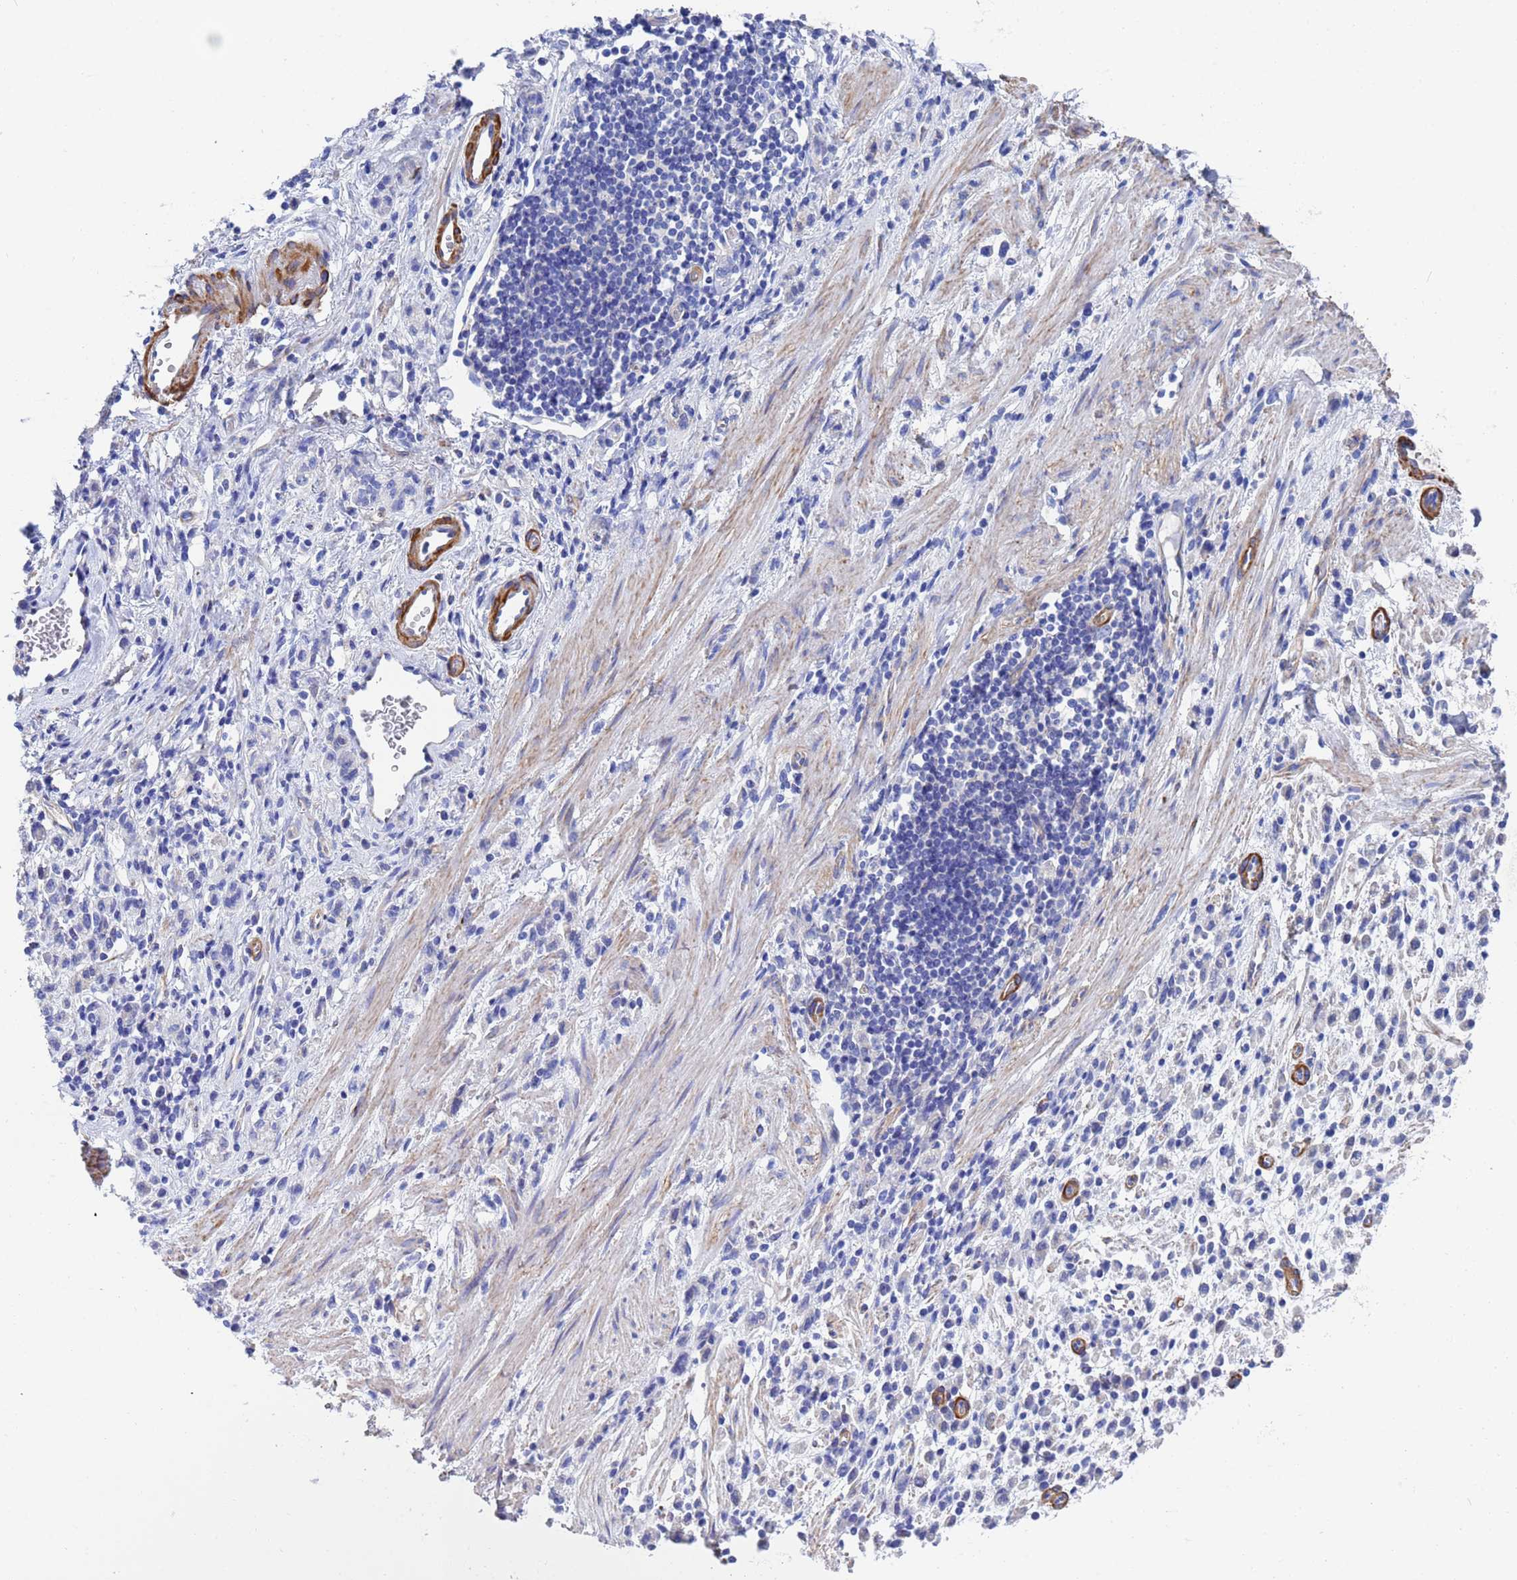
{"staining": {"intensity": "negative", "quantity": "none", "location": "none"}, "tissue": "stomach cancer", "cell_type": "Tumor cells", "image_type": "cancer", "snomed": [{"axis": "morphology", "description": "Adenocarcinoma, NOS"}, {"axis": "topography", "description": "Stomach"}], "caption": "This photomicrograph is of stomach cancer stained with IHC to label a protein in brown with the nuclei are counter-stained blue. There is no positivity in tumor cells. Brightfield microscopy of immunohistochemistry stained with DAB (3,3'-diaminobenzidine) (brown) and hematoxylin (blue), captured at high magnification.", "gene": "CST4", "patient": {"sex": "male", "age": 77}}